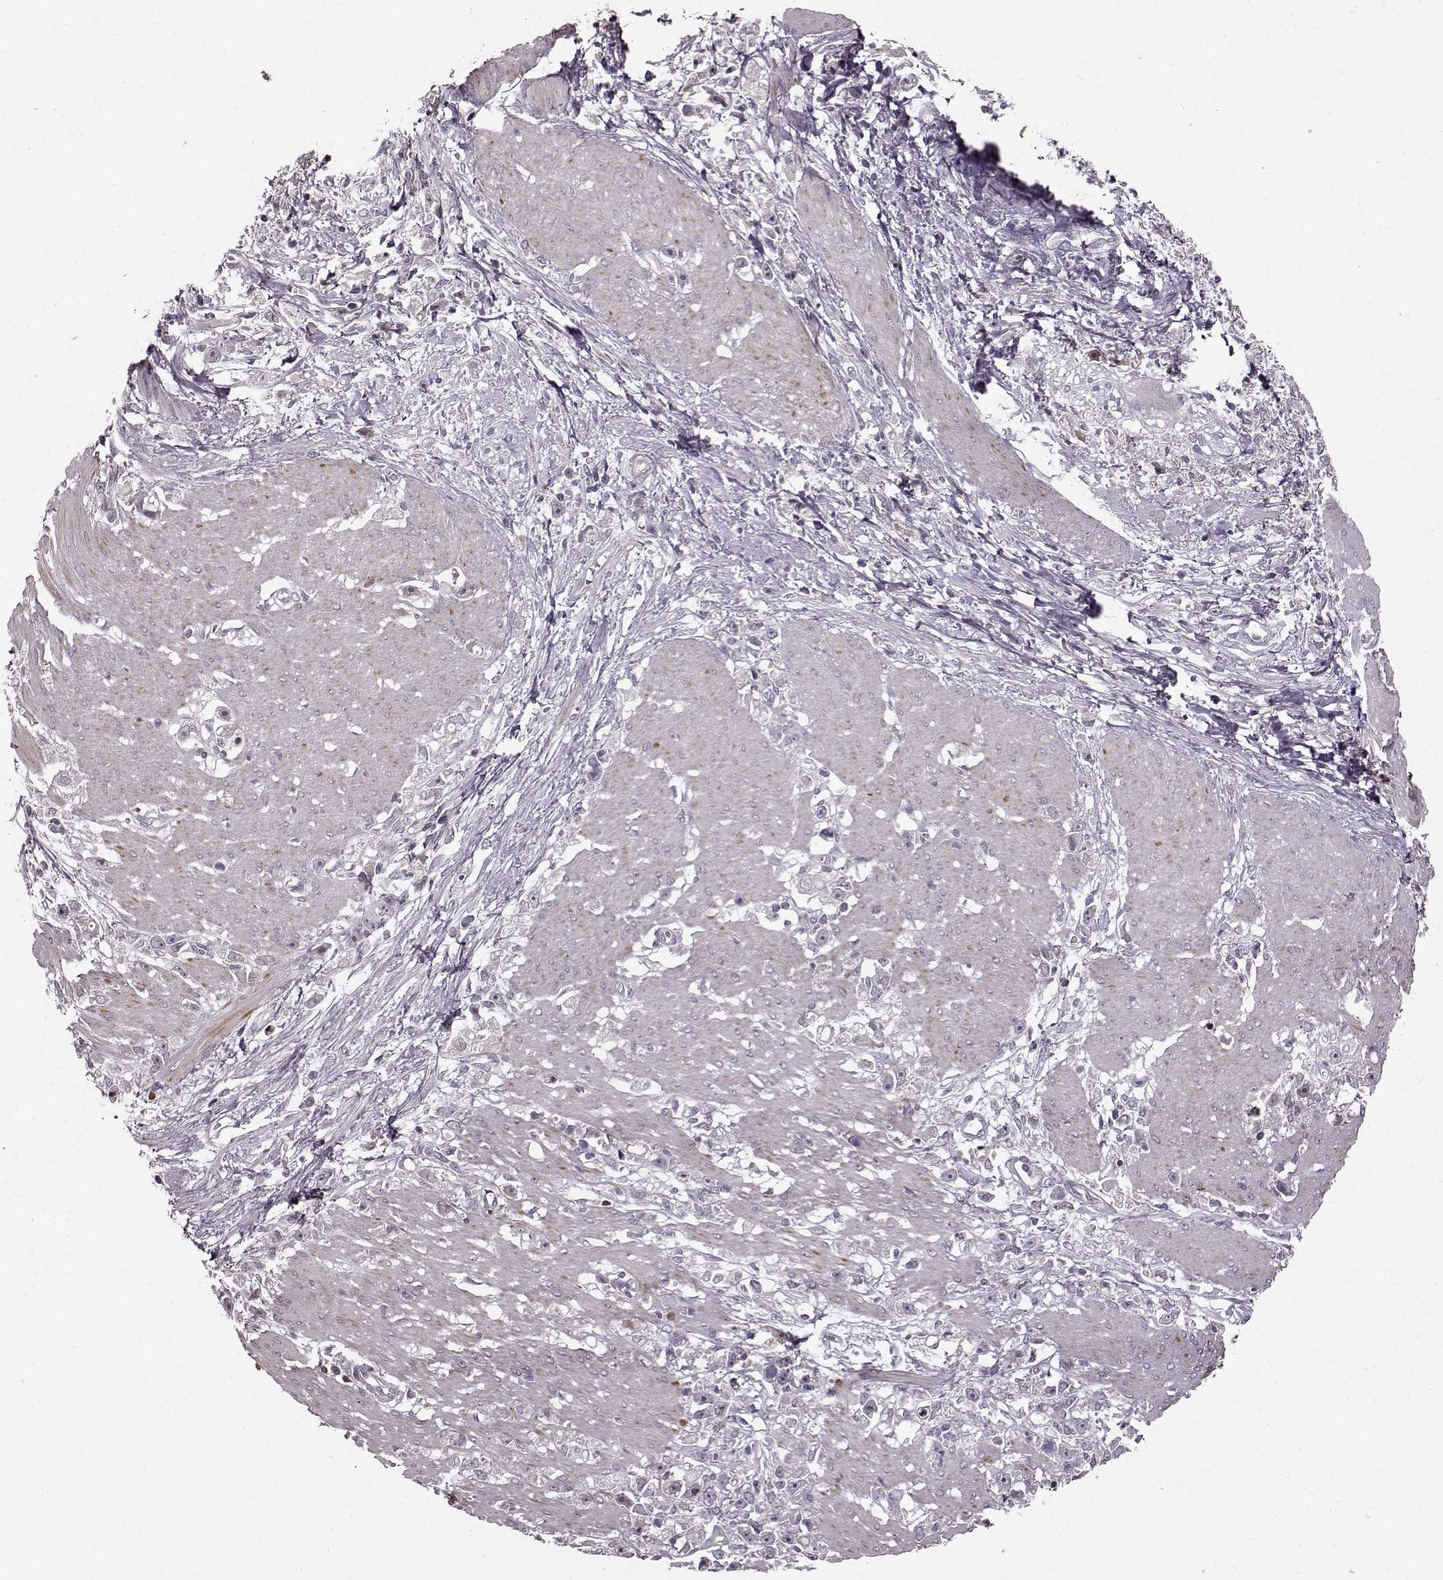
{"staining": {"intensity": "negative", "quantity": "none", "location": "none"}, "tissue": "stomach cancer", "cell_type": "Tumor cells", "image_type": "cancer", "snomed": [{"axis": "morphology", "description": "Adenocarcinoma, NOS"}, {"axis": "topography", "description": "Stomach"}], "caption": "An image of stomach adenocarcinoma stained for a protein displays no brown staining in tumor cells. Nuclei are stained in blue.", "gene": "CNGA3", "patient": {"sex": "female", "age": 59}}